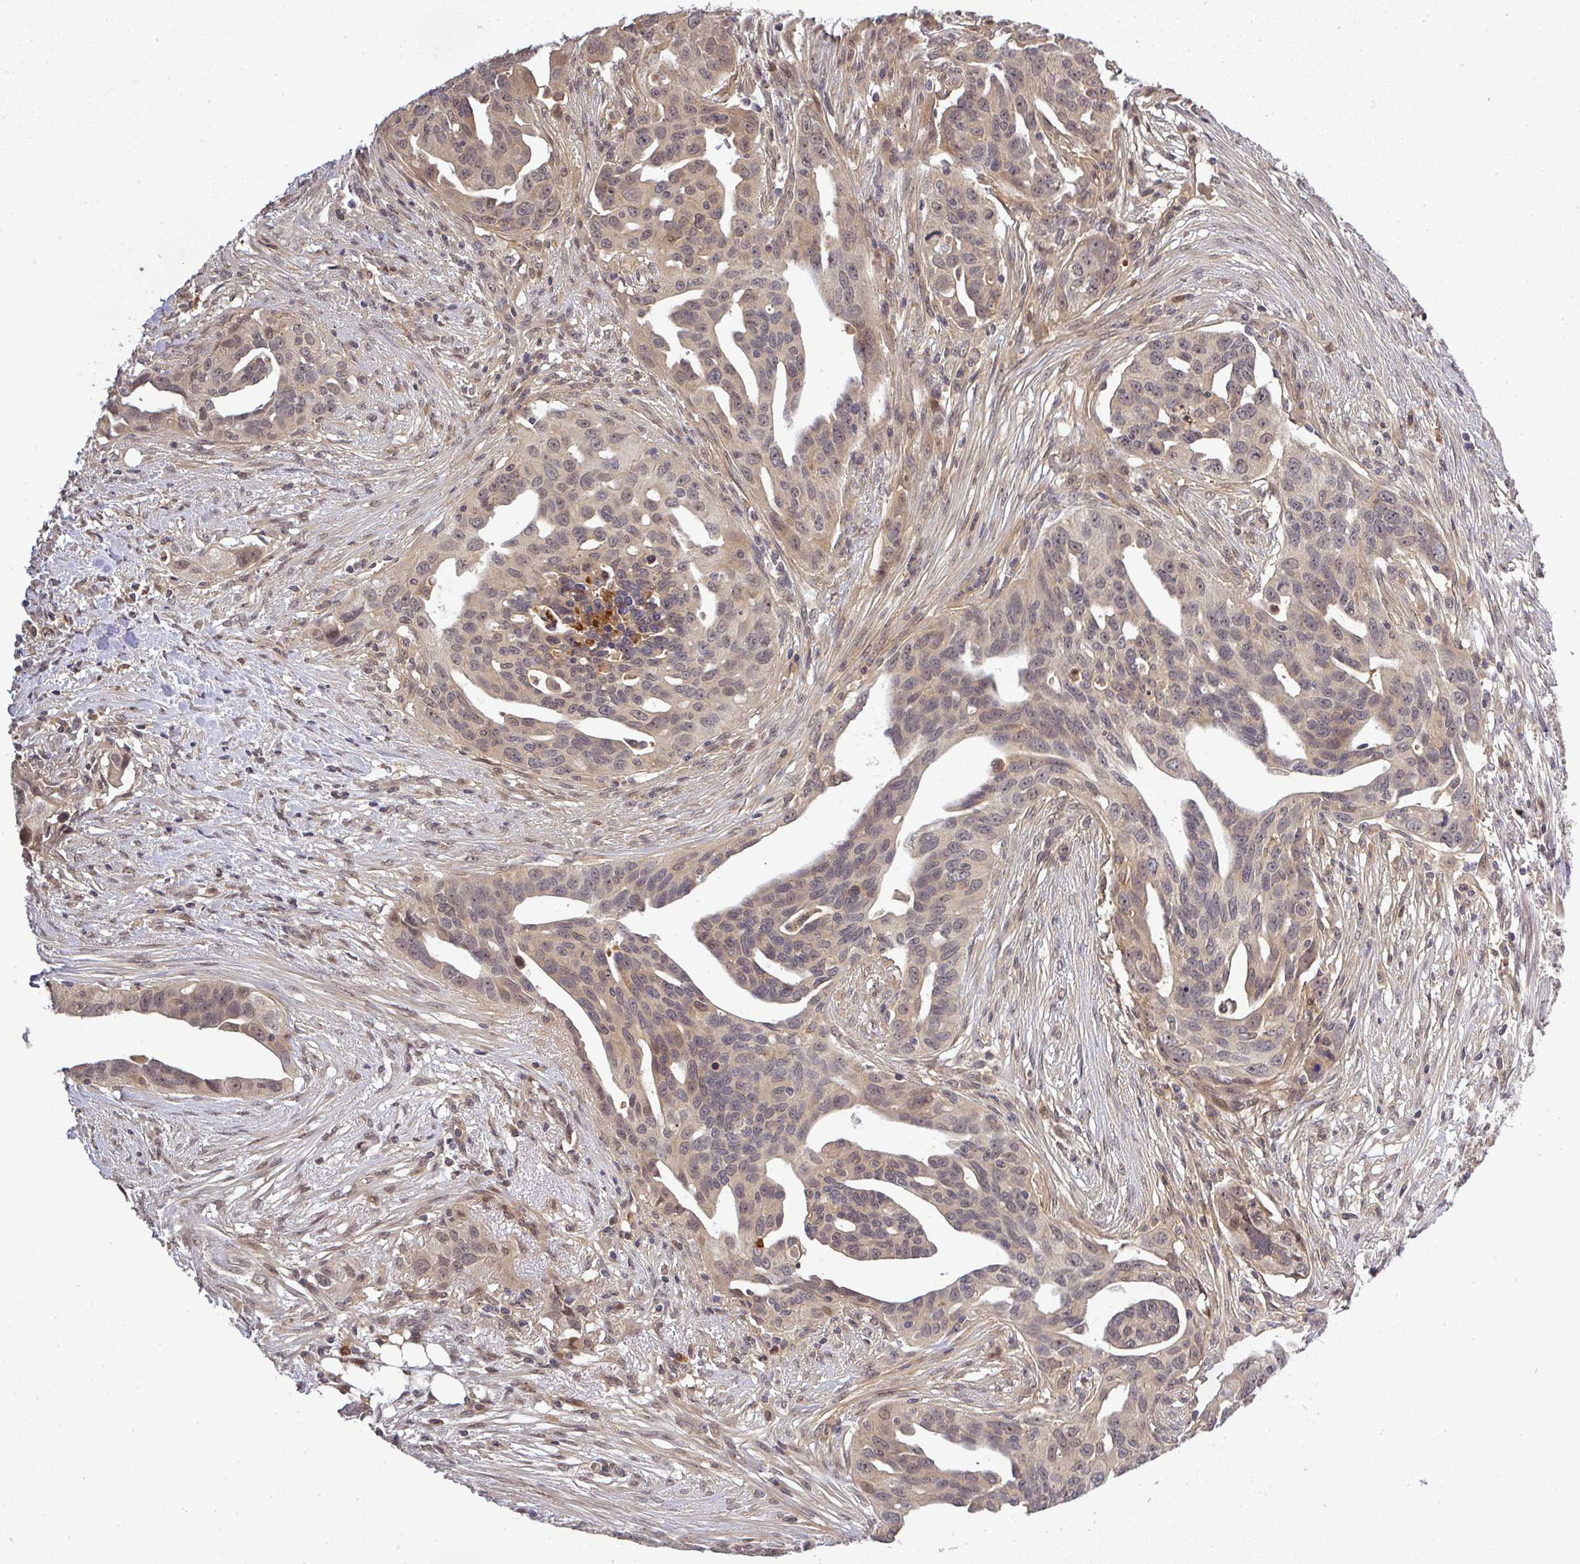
{"staining": {"intensity": "weak", "quantity": "<25%", "location": "cytoplasmic/membranous,nuclear"}, "tissue": "ovarian cancer", "cell_type": "Tumor cells", "image_type": "cancer", "snomed": [{"axis": "morphology", "description": "Carcinoma, endometroid"}, {"axis": "morphology", "description": "Cystadenocarcinoma, serous, NOS"}, {"axis": "topography", "description": "Ovary"}], "caption": "This micrograph is of ovarian serous cystadenocarcinoma stained with IHC to label a protein in brown with the nuclei are counter-stained blue. There is no expression in tumor cells. (DAB immunohistochemistry (IHC), high magnification).", "gene": "FAM153A", "patient": {"sex": "female", "age": 45}}